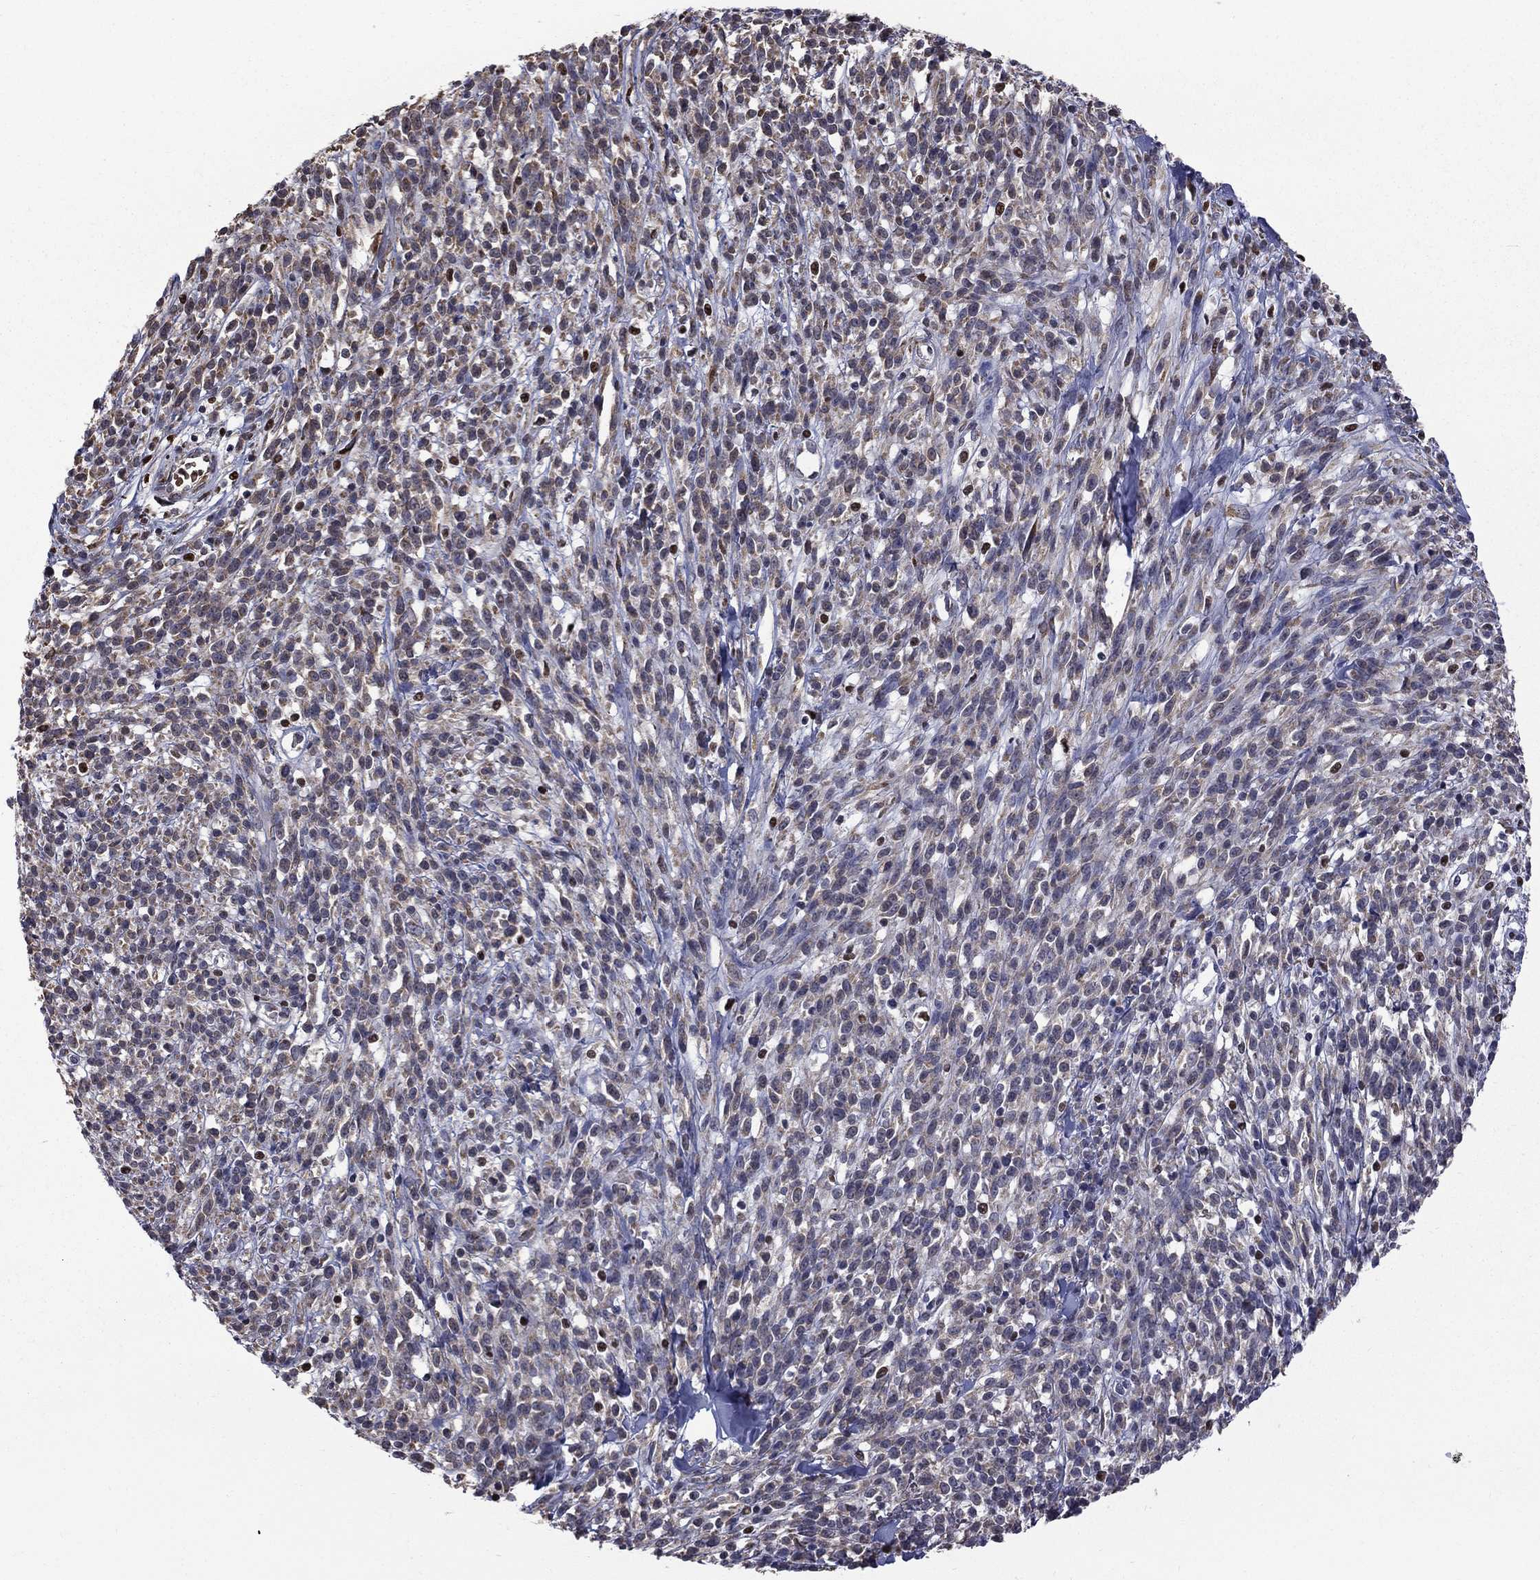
{"staining": {"intensity": "negative", "quantity": "none", "location": "none"}, "tissue": "melanoma", "cell_type": "Tumor cells", "image_type": "cancer", "snomed": [{"axis": "morphology", "description": "Malignant melanoma, NOS"}, {"axis": "topography", "description": "Skin"}, {"axis": "topography", "description": "Skin of trunk"}], "caption": "Tumor cells show no significant protein staining in melanoma.", "gene": "HSPB2", "patient": {"sex": "male", "age": 74}}